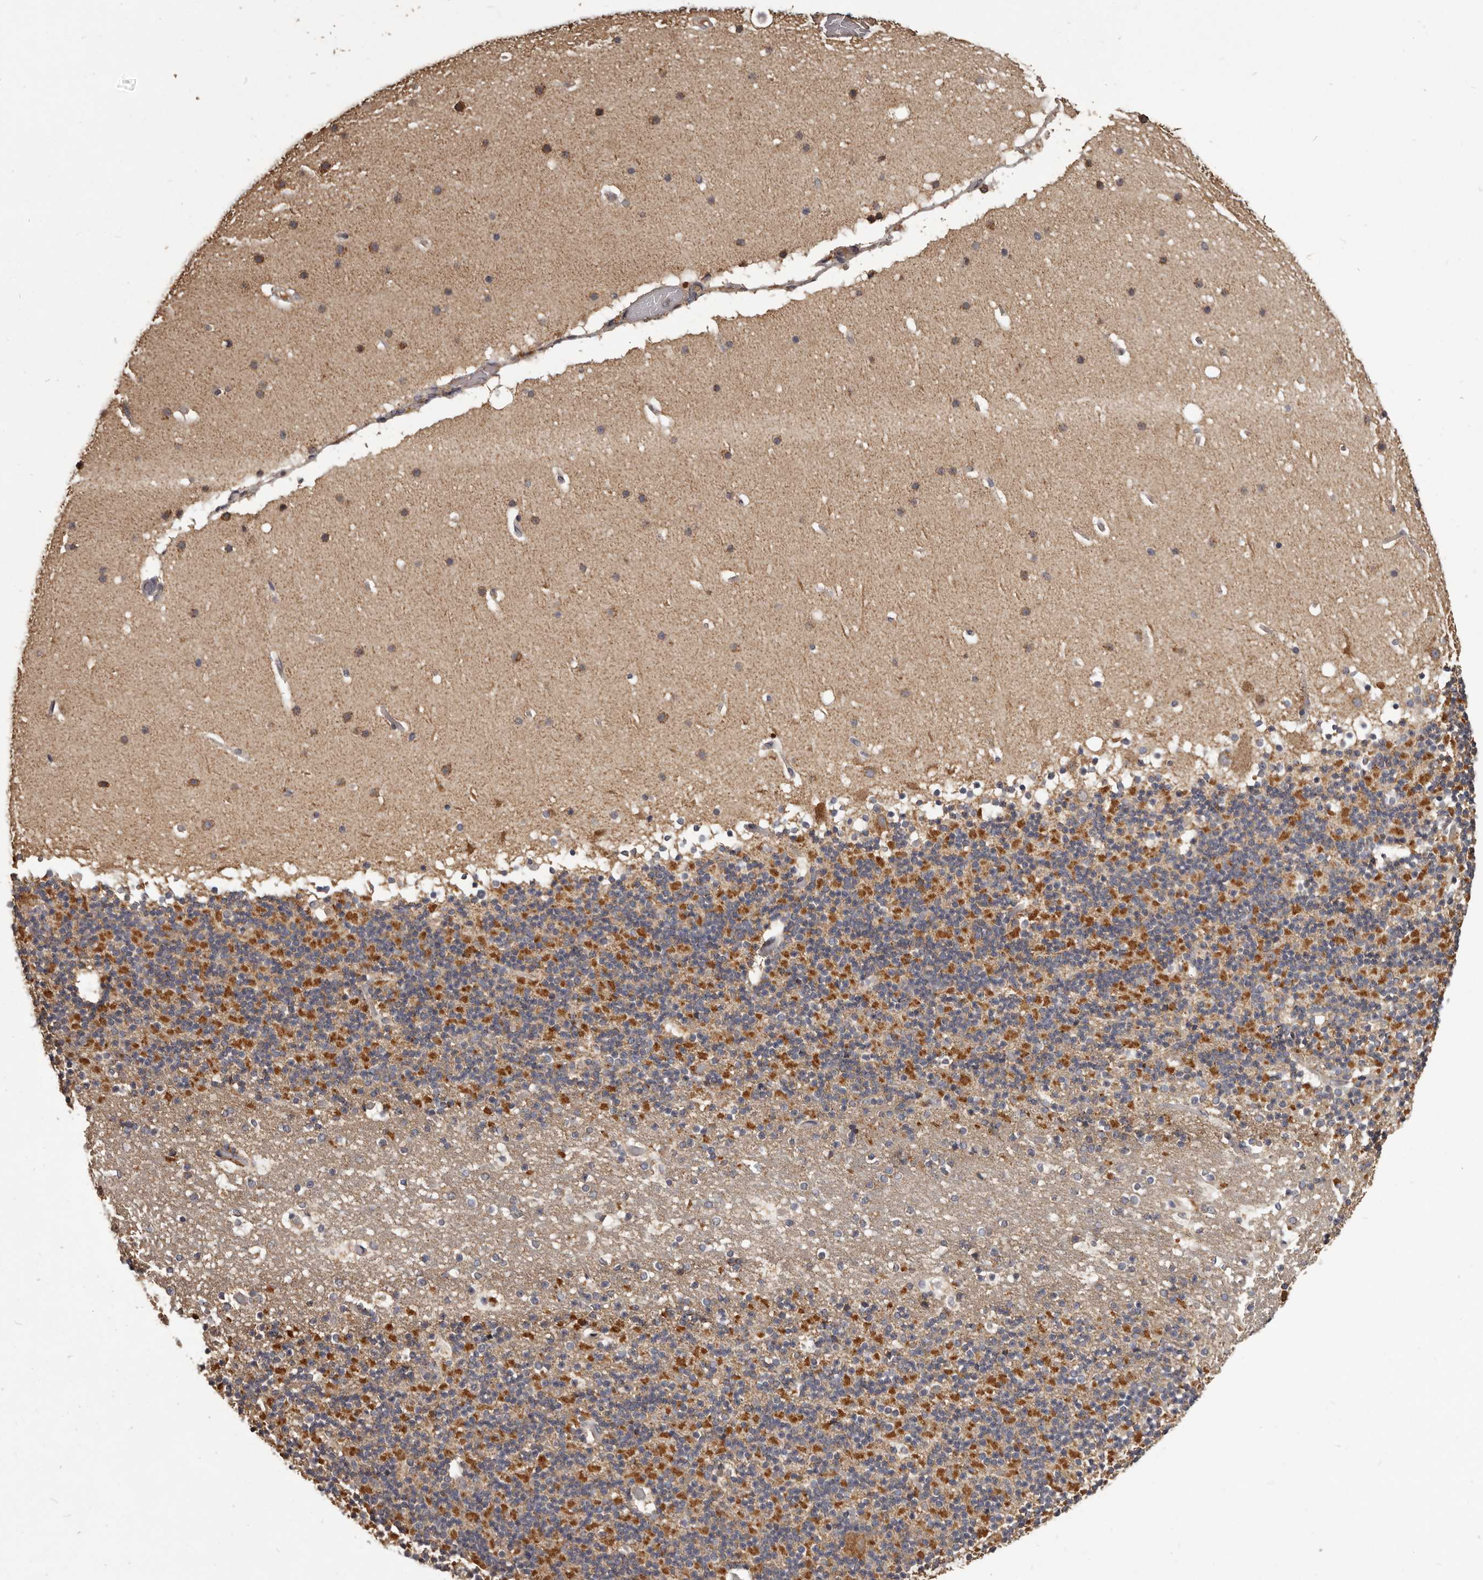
{"staining": {"intensity": "moderate", "quantity": "25%-75%", "location": "cytoplasmic/membranous"}, "tissue": "cerebellum", "cell_type": "Cells in granular layer", "image_type": "normal", "snomed": [{"axis": "morphology", "description": "Normal tissue, NOS"}, {"axis": "topography", "description": "Cerebellum"}], "caption": "Brown immunohistochemical staining in normal cerebellum shows moderate cytoplasmic/membranous expression in approximately 25%-75% of cells in granular layer.", "gene": "MGAT5", "patient": {"sex": "male", "age": 57}}